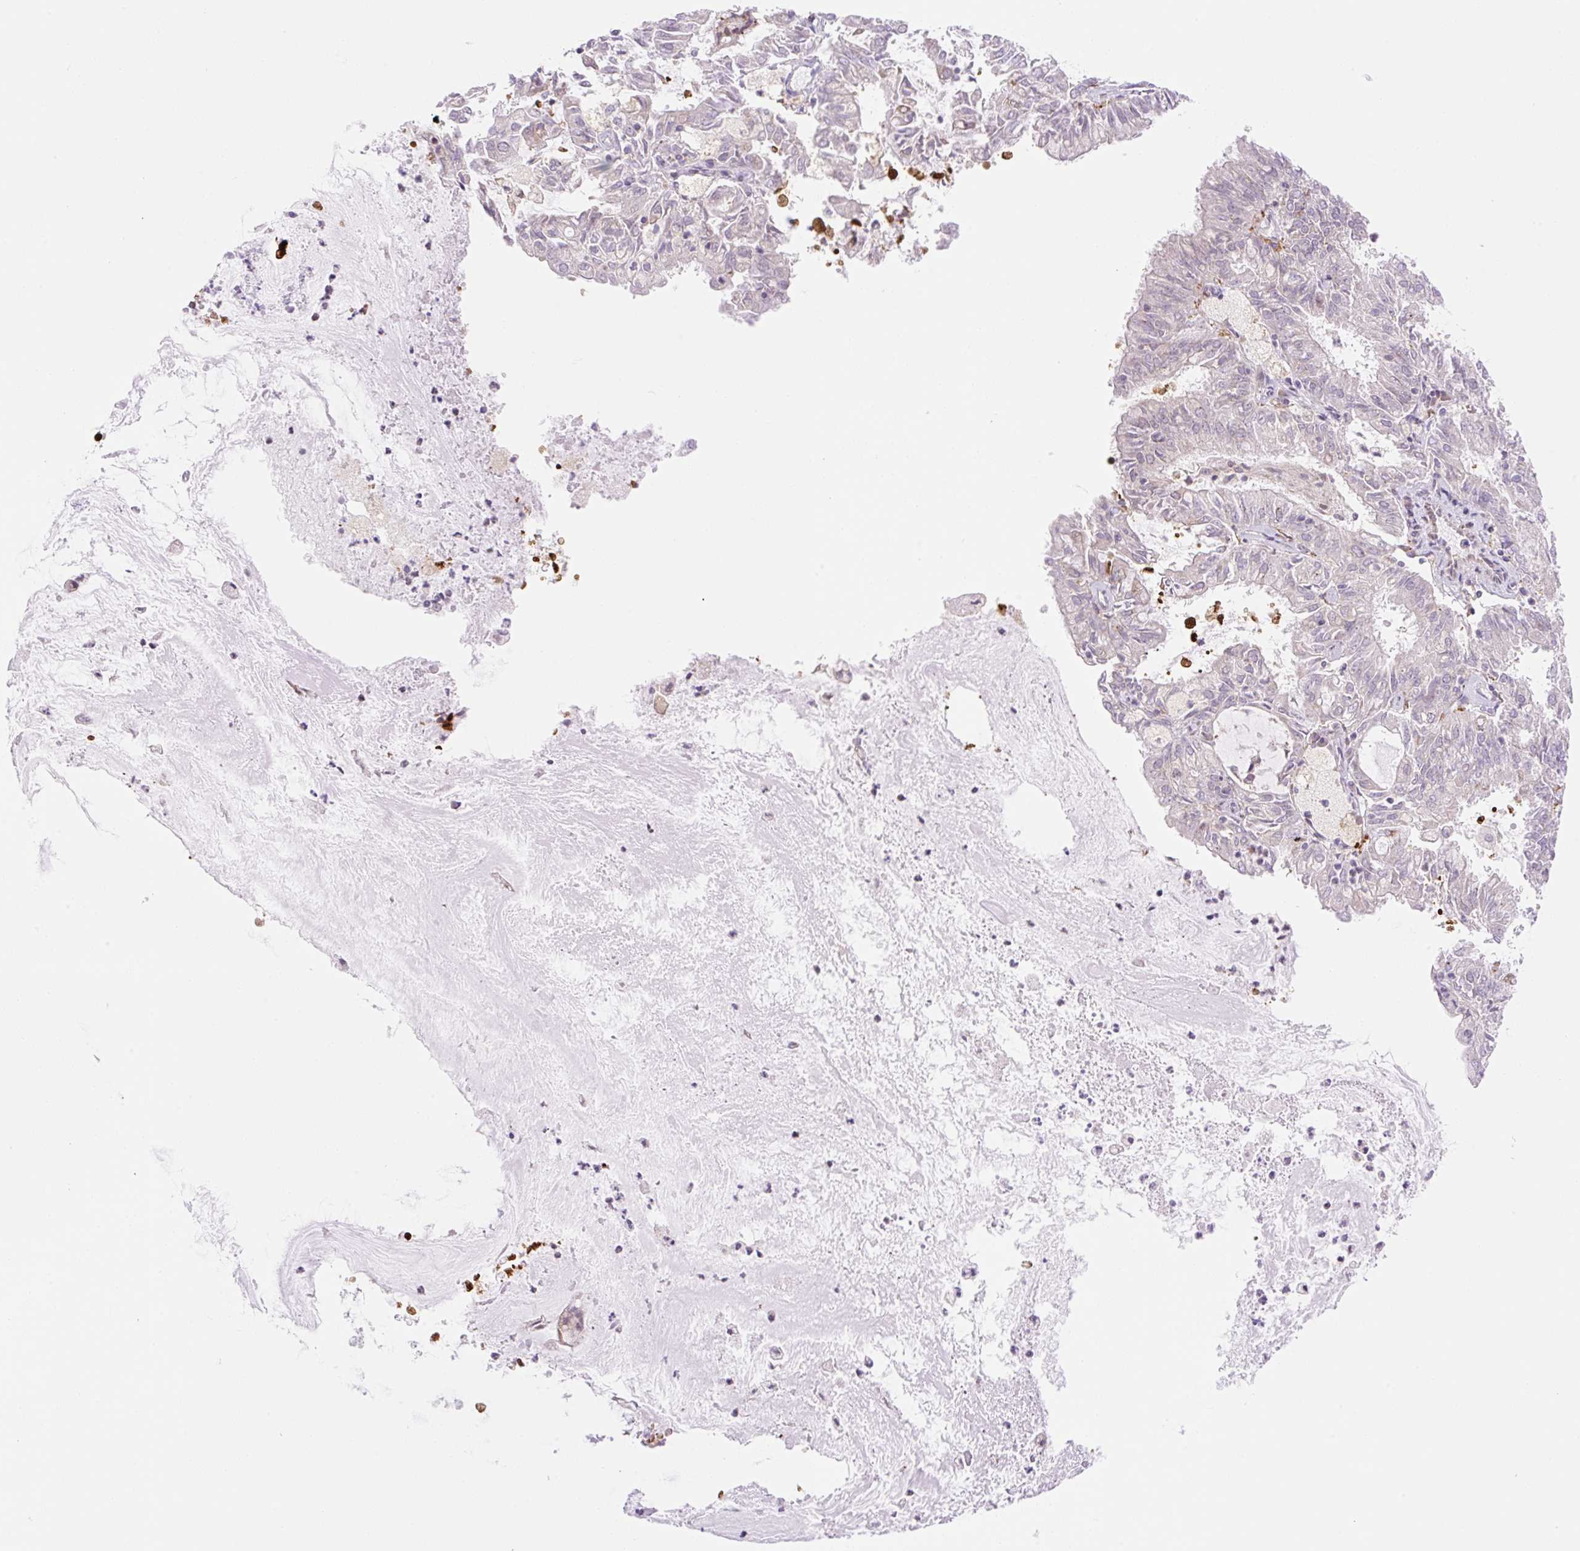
{"staining": {"intensity": "negative", "quantity": "none", "location": "none"}, "tissue": "endometrial cancer", "cell_type": "Tumor cells", "image_type": "cancer", "snomed": [{"axis": "morphology", "description": "Adenocarcinoma, NOS"}, {"axis": "topography", "description": "Endometrium"}], "caption": "Histopathology image shows no protein expression in tumor cells of adenocarcinoma (endometrial) tissue.", "gene": "ZFP41", "patient": {"sex": "female", "age": 57}}